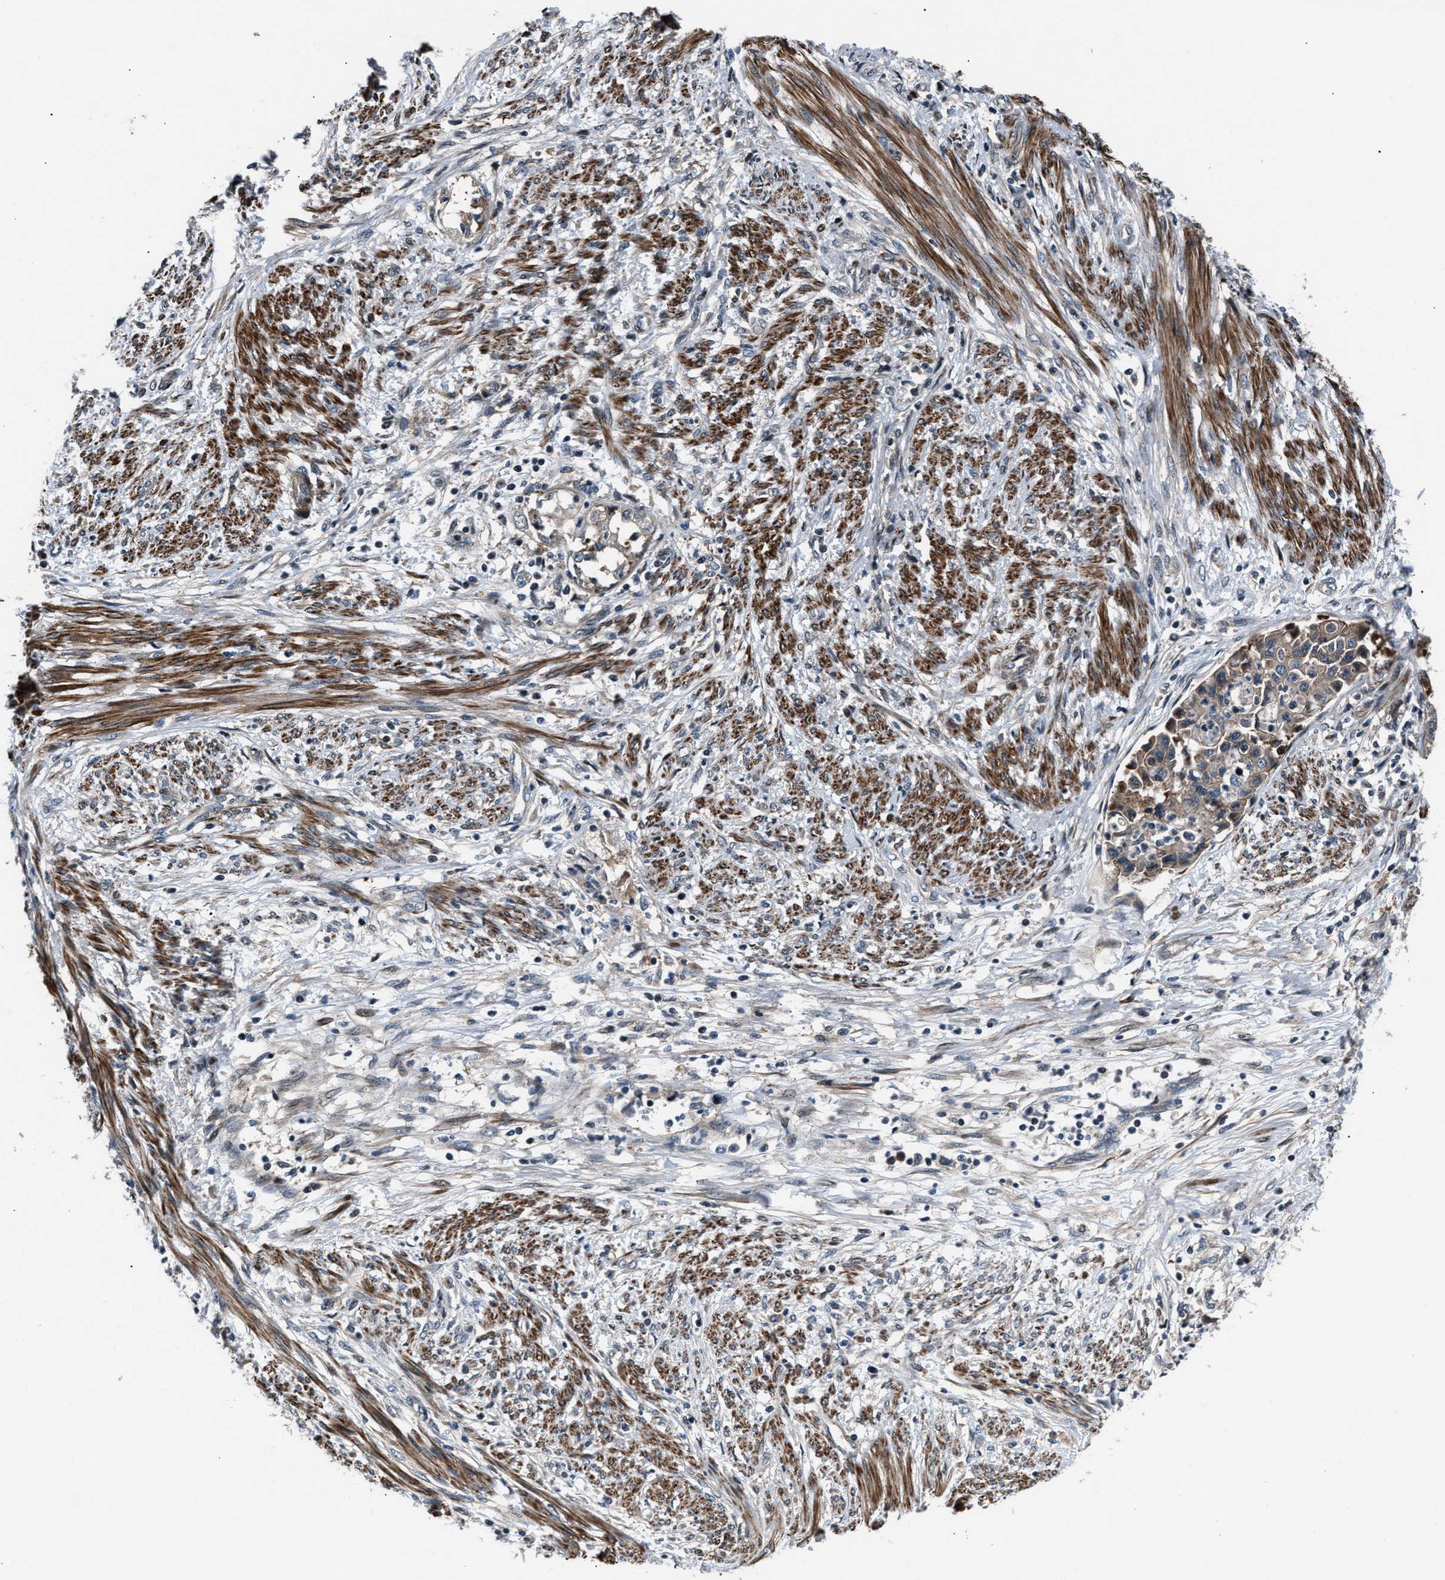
{"staining": {"intensity": "weak", "quantity": "25%-75%", "location": "cytoplasmic/membranous"}, "tissue": "endometrial cancer", "cell_type": "Tumor cells", "image_type": "cancer", "snomed": [{"axis": "morphology", "description": "Adenocarcinoma, NOS"}, {"axis": "topography", "description": "Endometrium"}], "caption": "DAB (3,3'-diaminobenzidine) immunohistochemical staining of human endometrial cancer (adenocarcinoma) demonstrates weak cytoplasmic/membranous protein expression in approximately 25%-75% of tumor cells.", "gene": "DYNC2I1", "patient": {"sex": "female", "age": 85}}